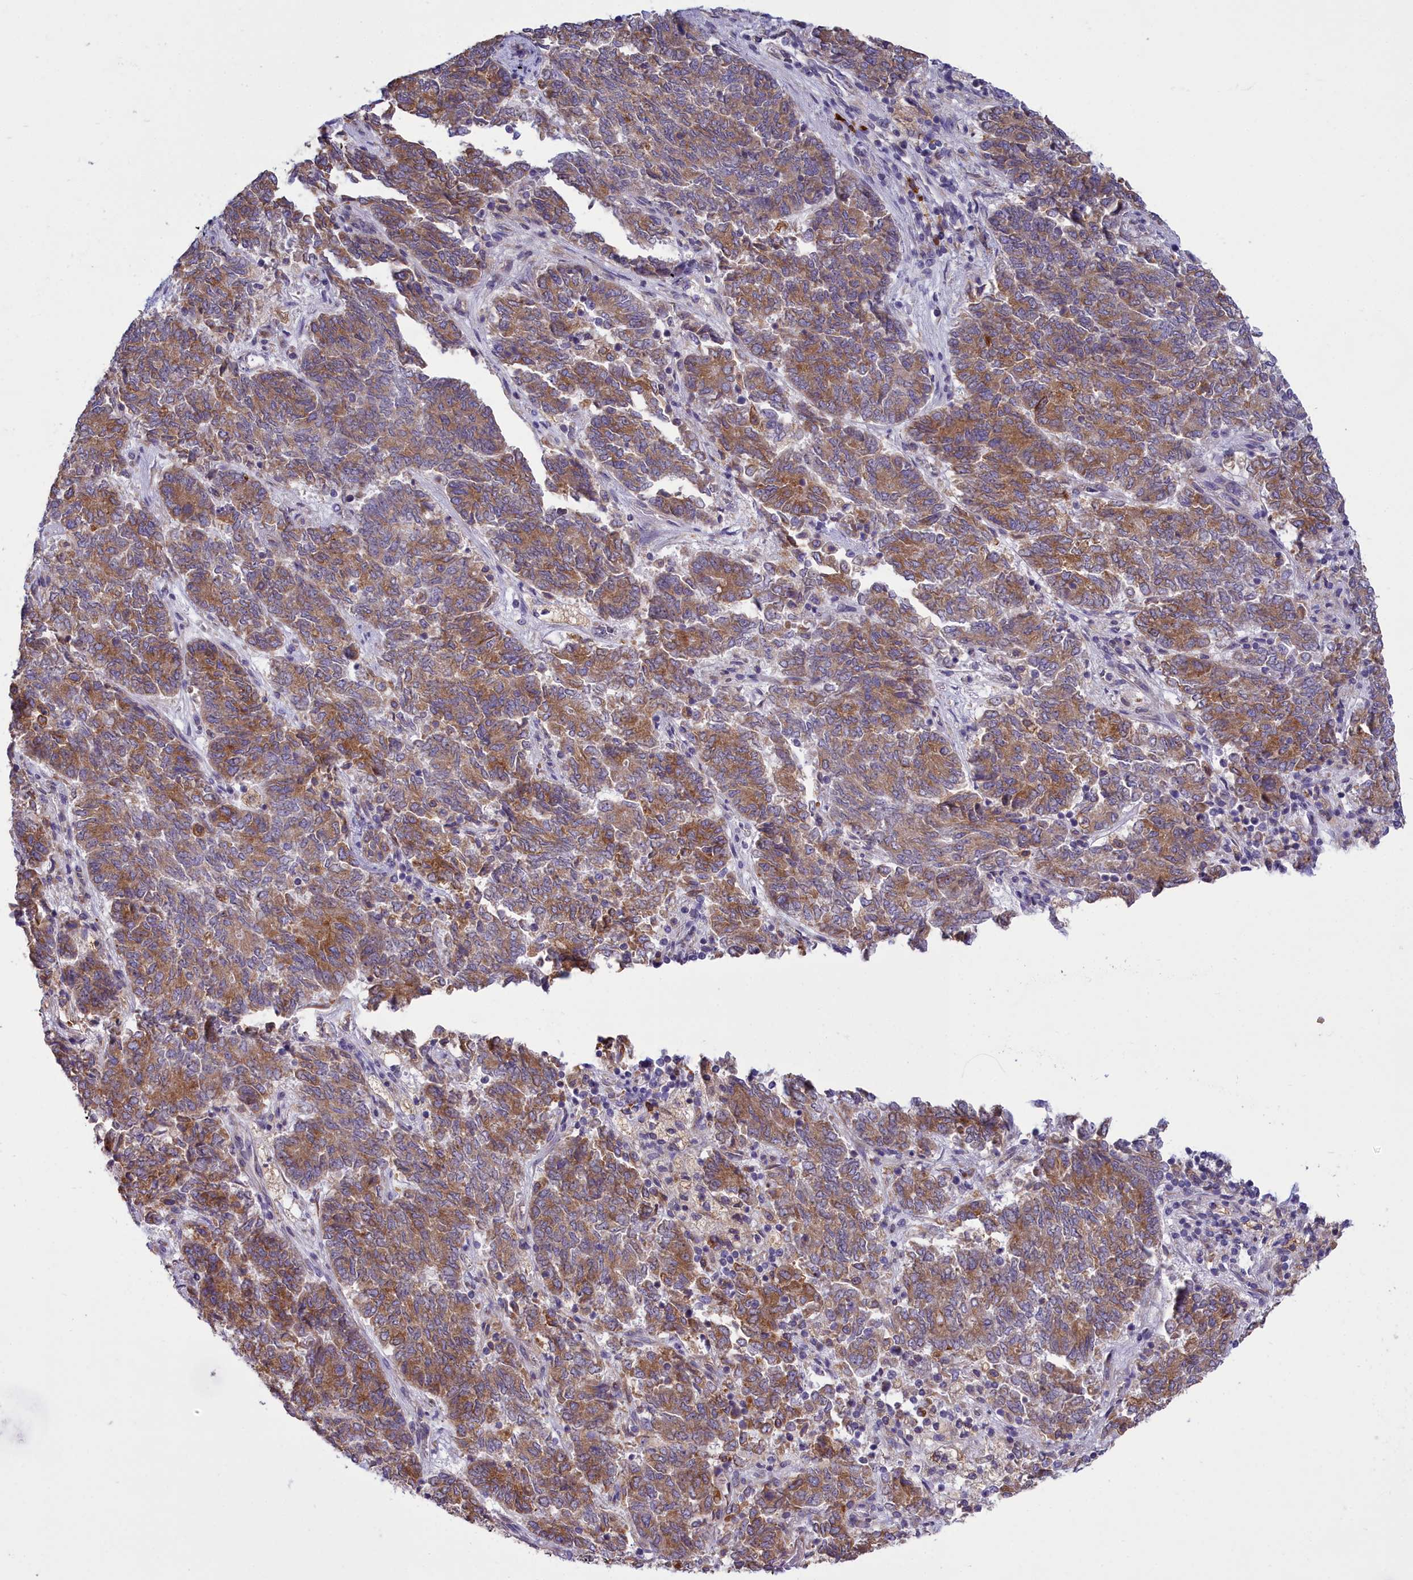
{"staining": {"intensity": "moderate", "quantity": ">75%", "location": "cytoplasmic/membranous"}, "tissue": "endometrial cancer", "cell_type": "Tumor cells", "image_type": "cancer", "snomed": [{"axis": "morphology", "description": "Adenocarcinoma, NOS"}, {"axis": "topography", "description": "Endometrium"}], "caption": "Tumor cells display medium levels of moderate cytoplasmic/membranous positivity in approximately >75% of cells in adenocarcinoma (endometrial).", "gene": "HM13", "patient": {"sex": "female", "age": 80}}